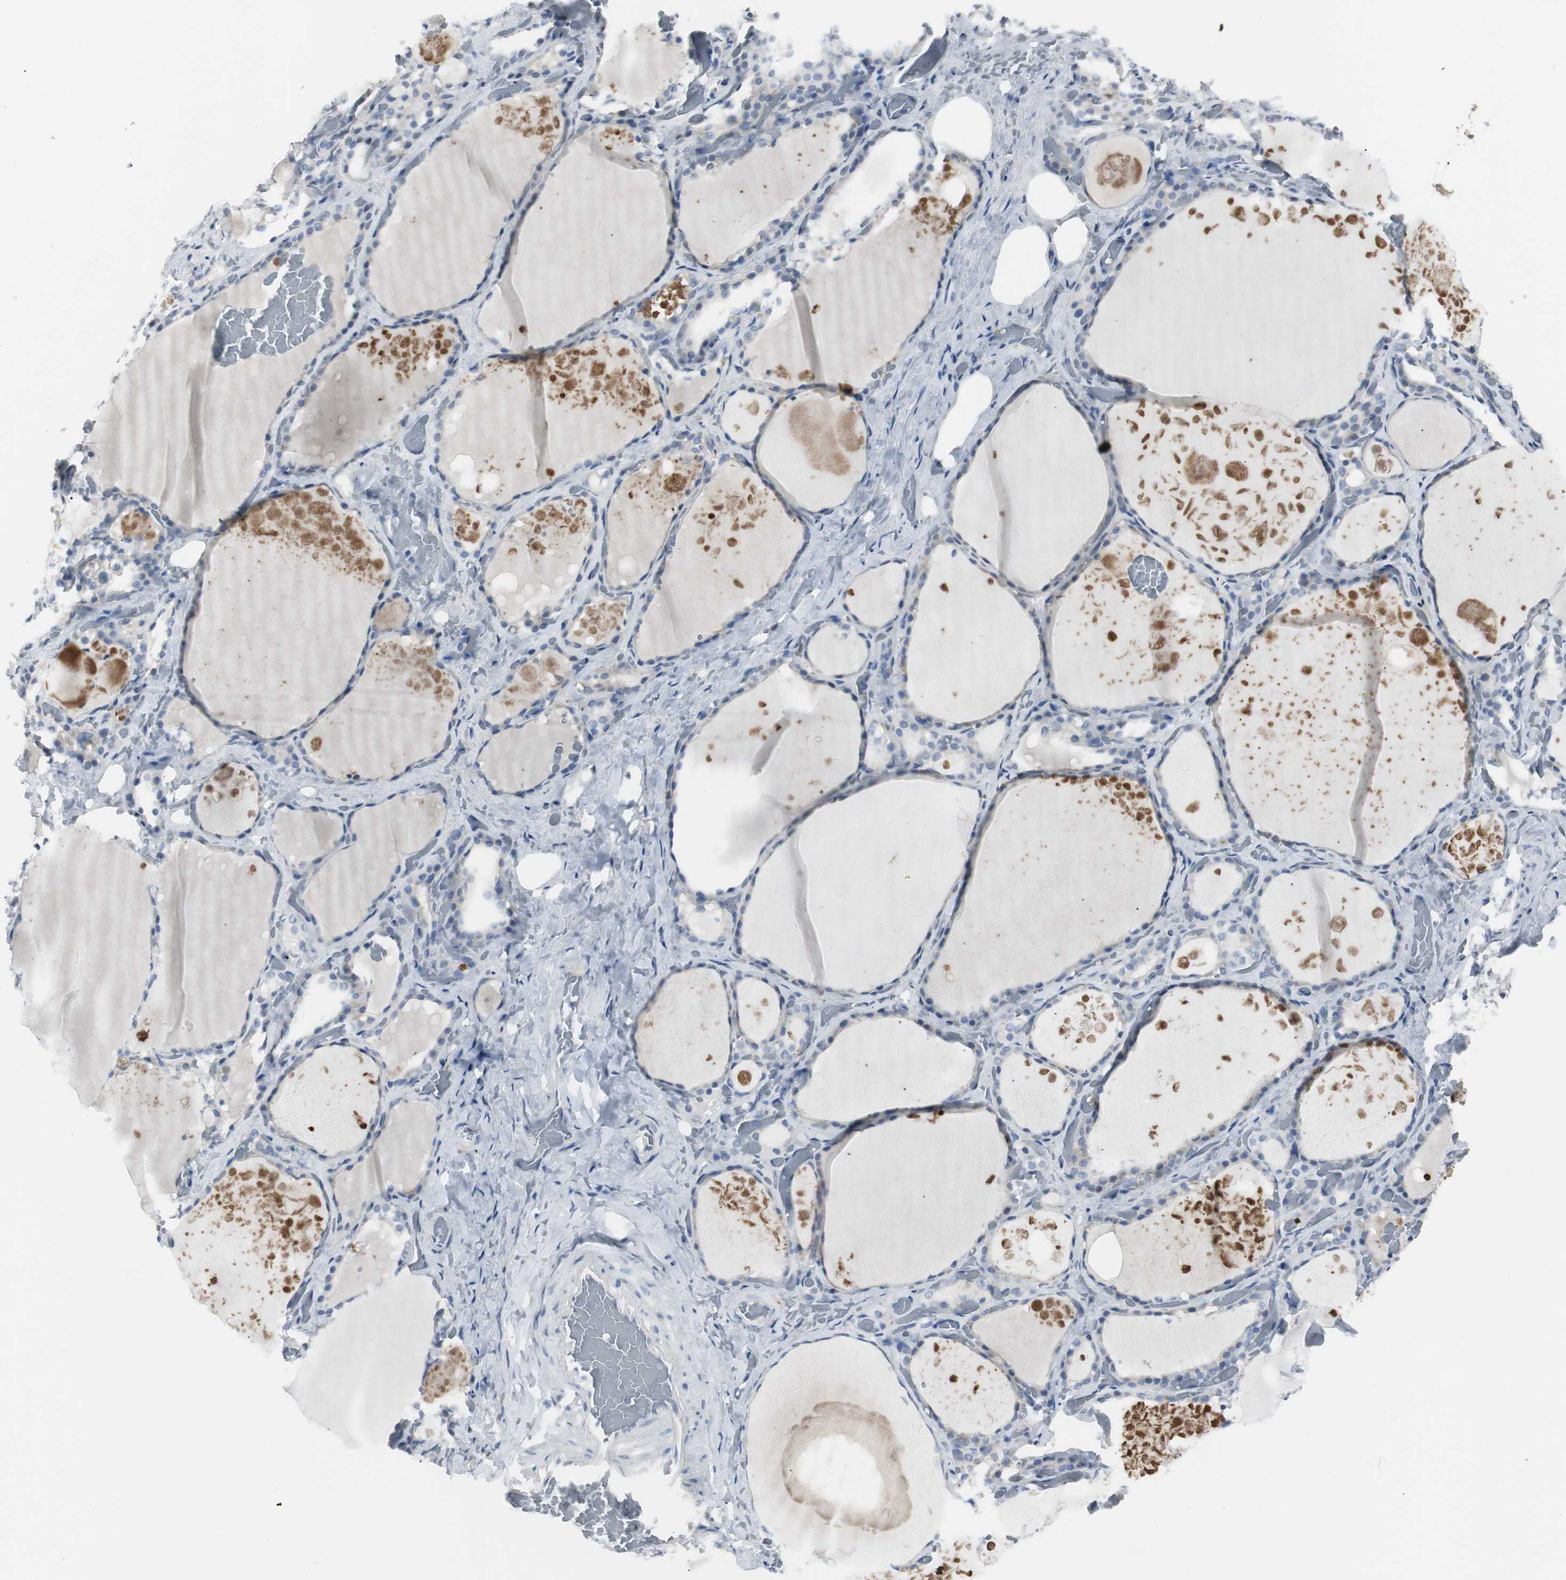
{"staining": {"intensity": "negative", "quantity": "none", "location": "none"}, "tissue": "thyroid gland", "cell_type": "Glandular cells", "image_type": "normal", "snomed": [{"axis": "morphology", "description": "Normal tissue, NOS"}, {"axis": "topography", "description": "Thyroid gland"}], "caption": "Immunohistochemical staining of benign thyroid gland exhibits no significant expression in glandular cells. (Stains: DAB (3,3'-diaminobenzidine) immunohistochemistry (IHC) with hematoxylin counter stain, Microscopy: brightfield microscopy at high magnification).", "gene": "RASA1", "patient": {"sex": "male", "age": 61}}